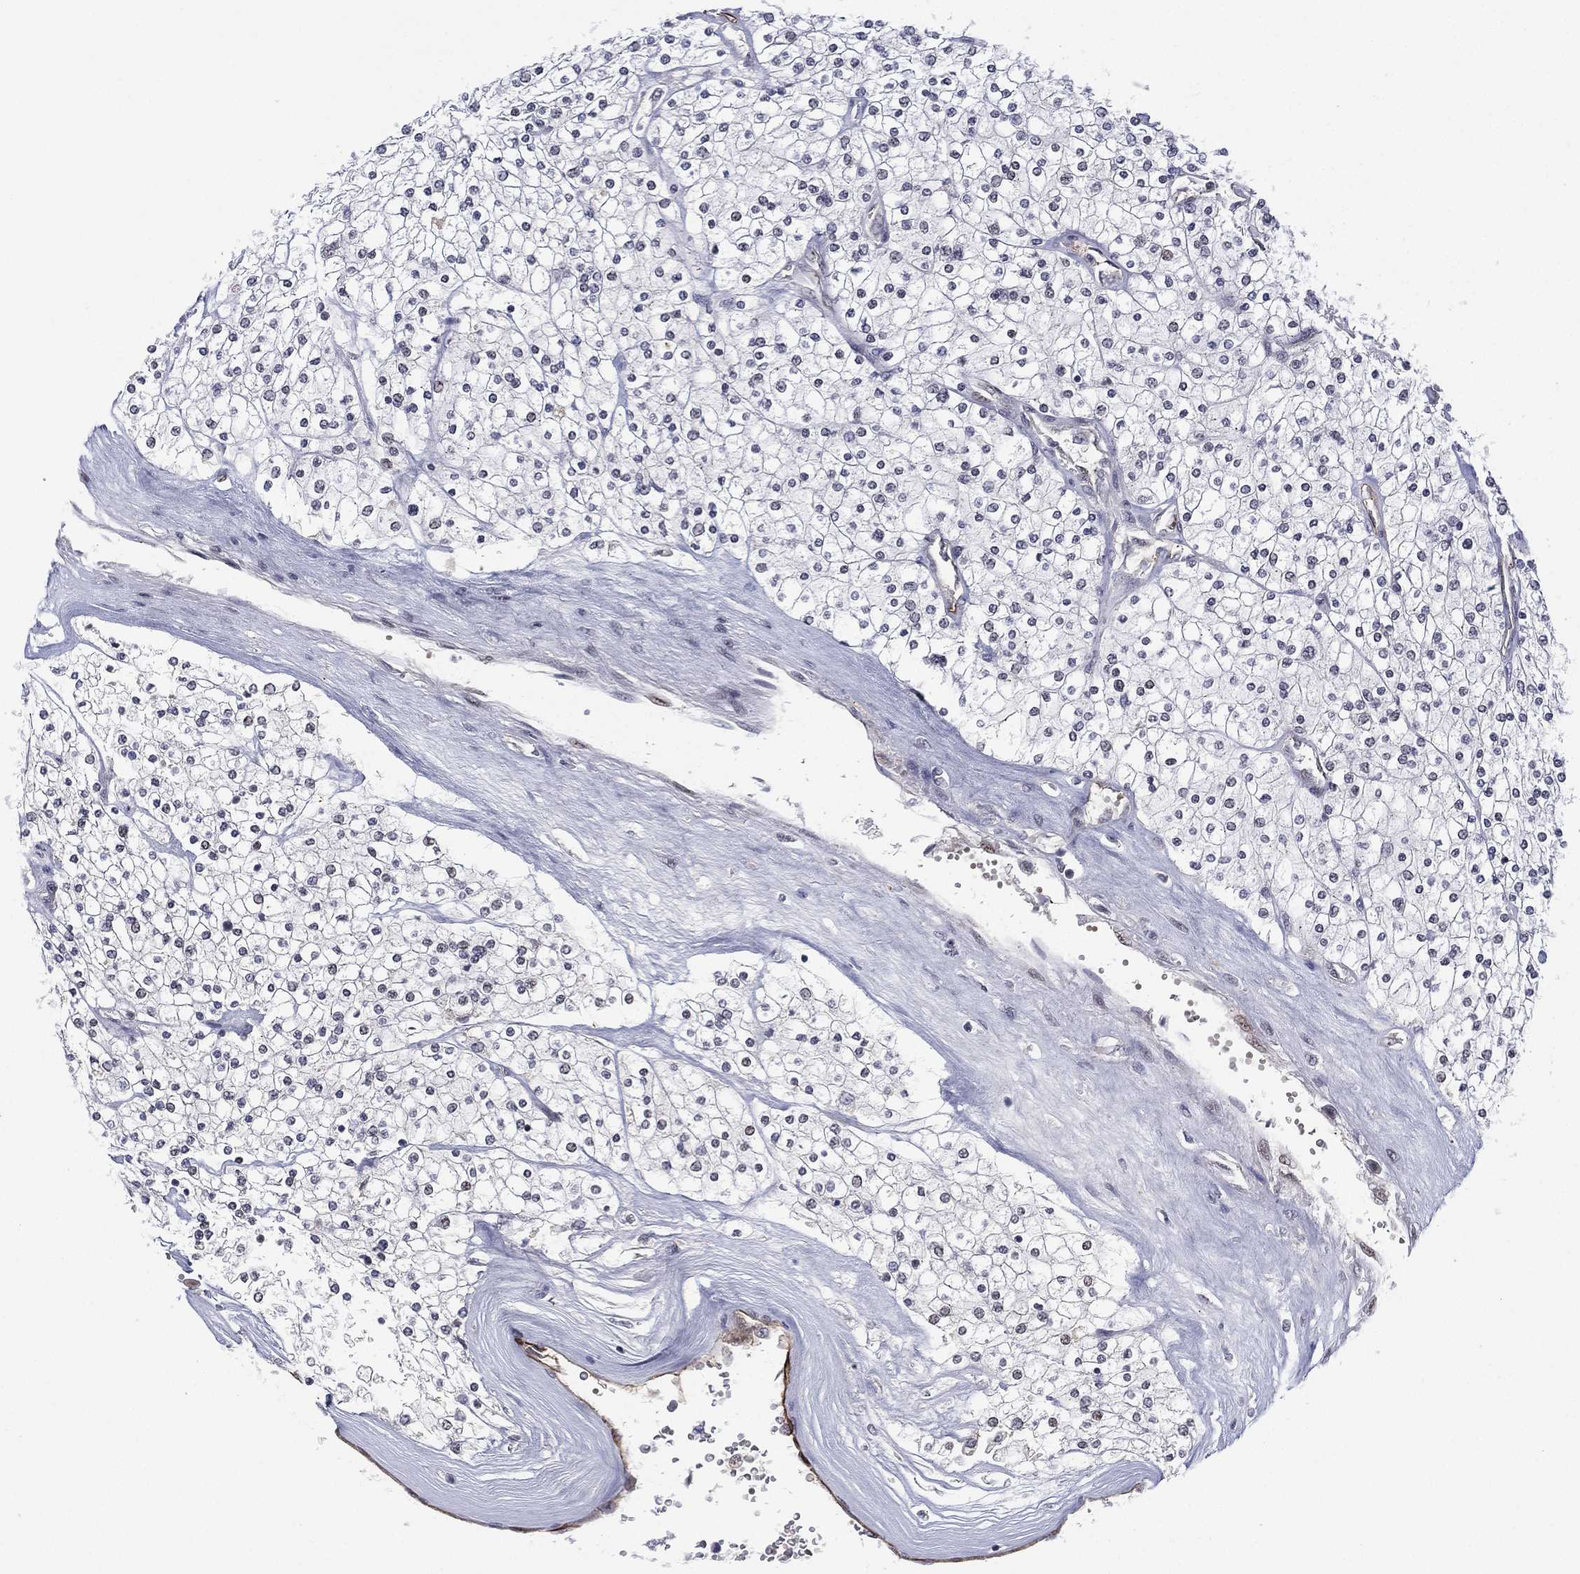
{"staining": {"intensity": "negative", "quantity": "none", "location": "none"}, "tissue": "renal cancer", "cell_type": "Tumor cells", "image_type": "cancer", "snomed": [{"axis": "morphology", "description": "Adenocarcinoma, NOS"}, {"axis": "topography", "description": "Kidney"}], "caption": "Renal adenocarcinoma was stained to show a protein in brown. There is no significant positivity in tumor cells.", "gene": "GSE1", "patient": {"sex": "male", "age": 80}}